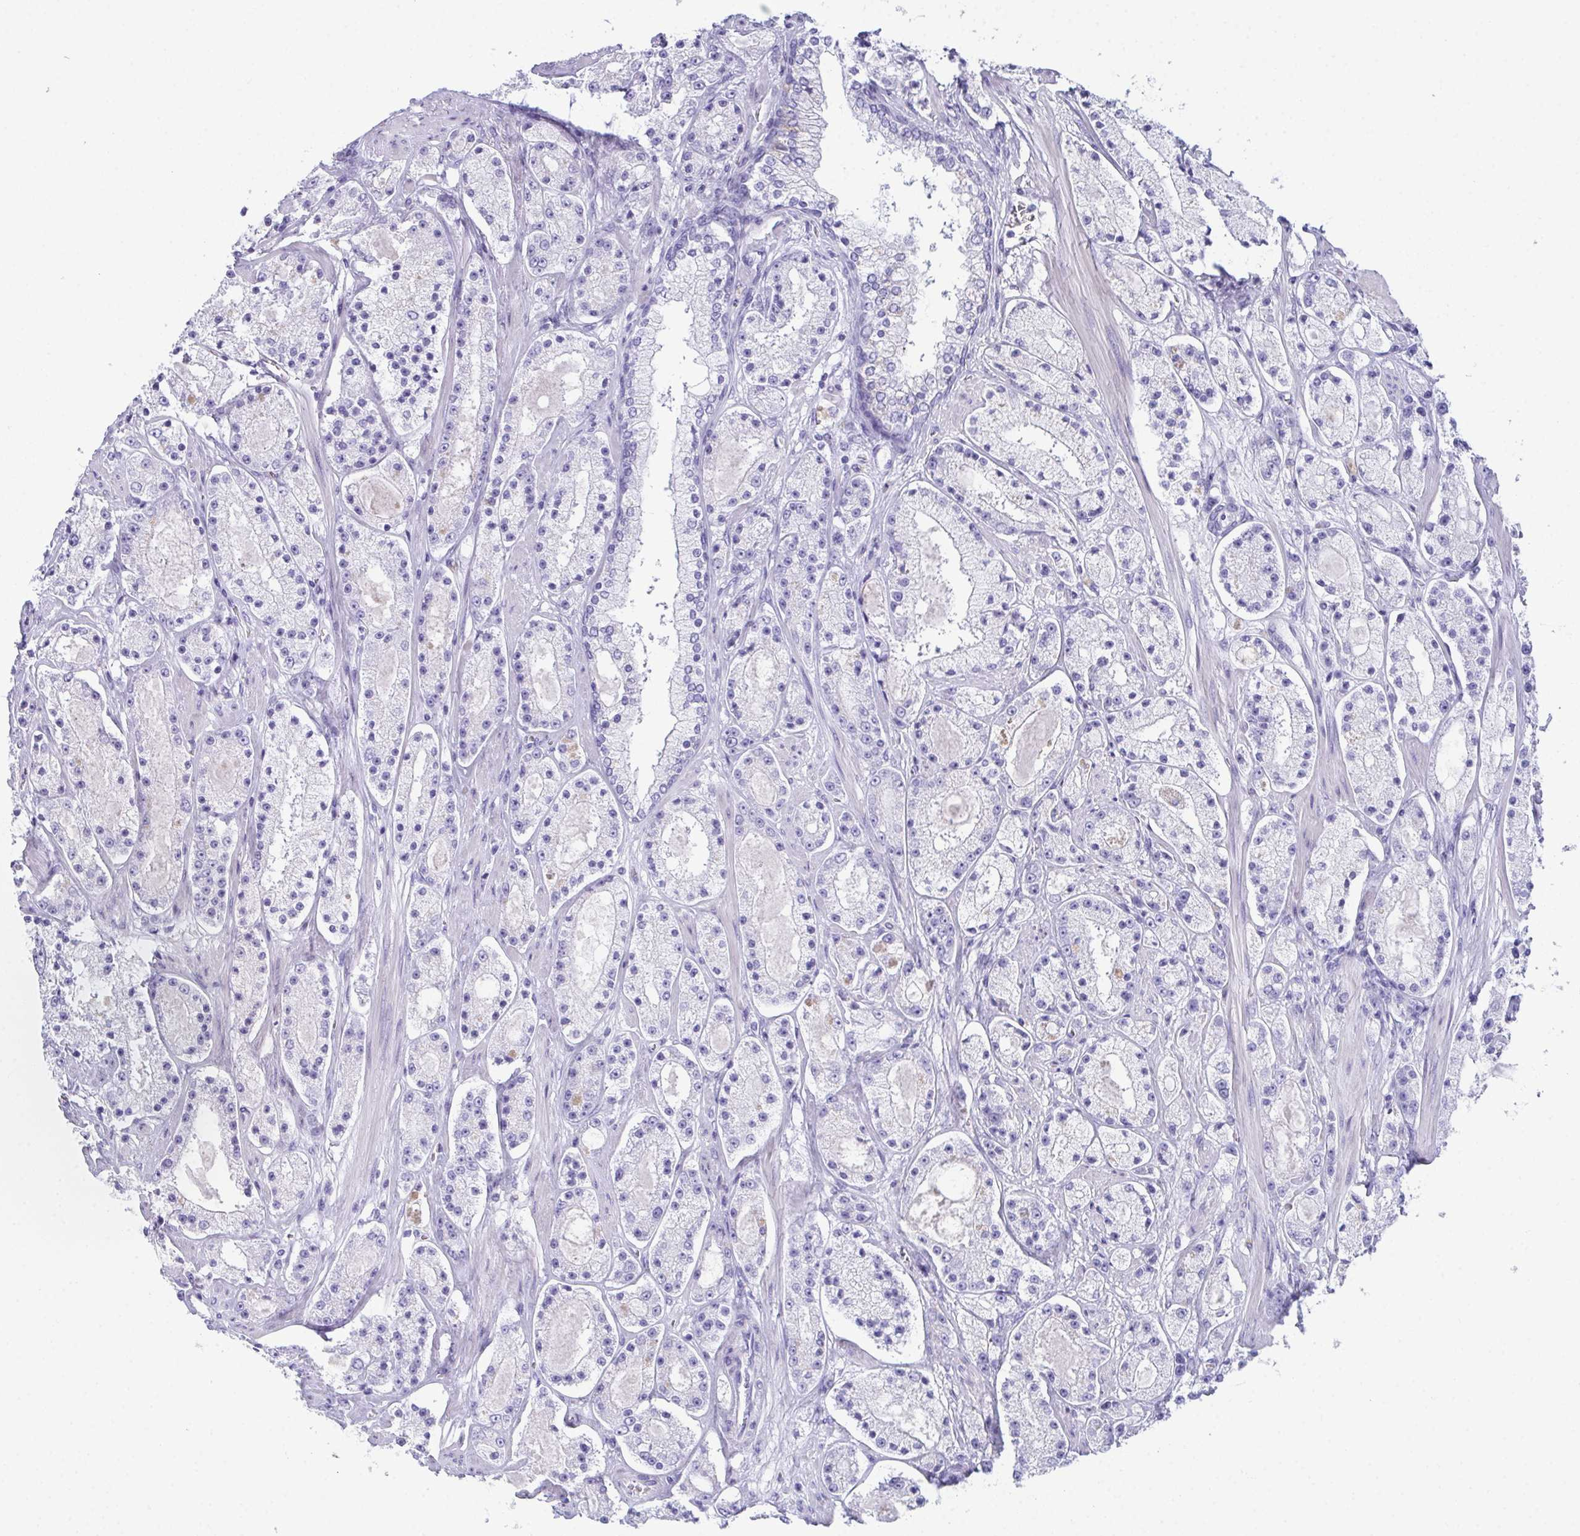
{"staining": {"intensity": "negative", "quantity": "none", "location": "none"}, "tissue": "prostate cancer", "cell_type": "Tumor cells", "image_type": "cancer", "snomed": [{"axis": "morphology", "description": "Adenocarcinoma, High grade"}, {"axis": "topography", "description": "Prostate"}], "caption": "DAB immunohistochemical staining of high-grade adenocarcinoma (prostate) reveals no significant staining in tumor cells.", "gene": "TEX19", "patient": {"sex": "male", "age": 67}}